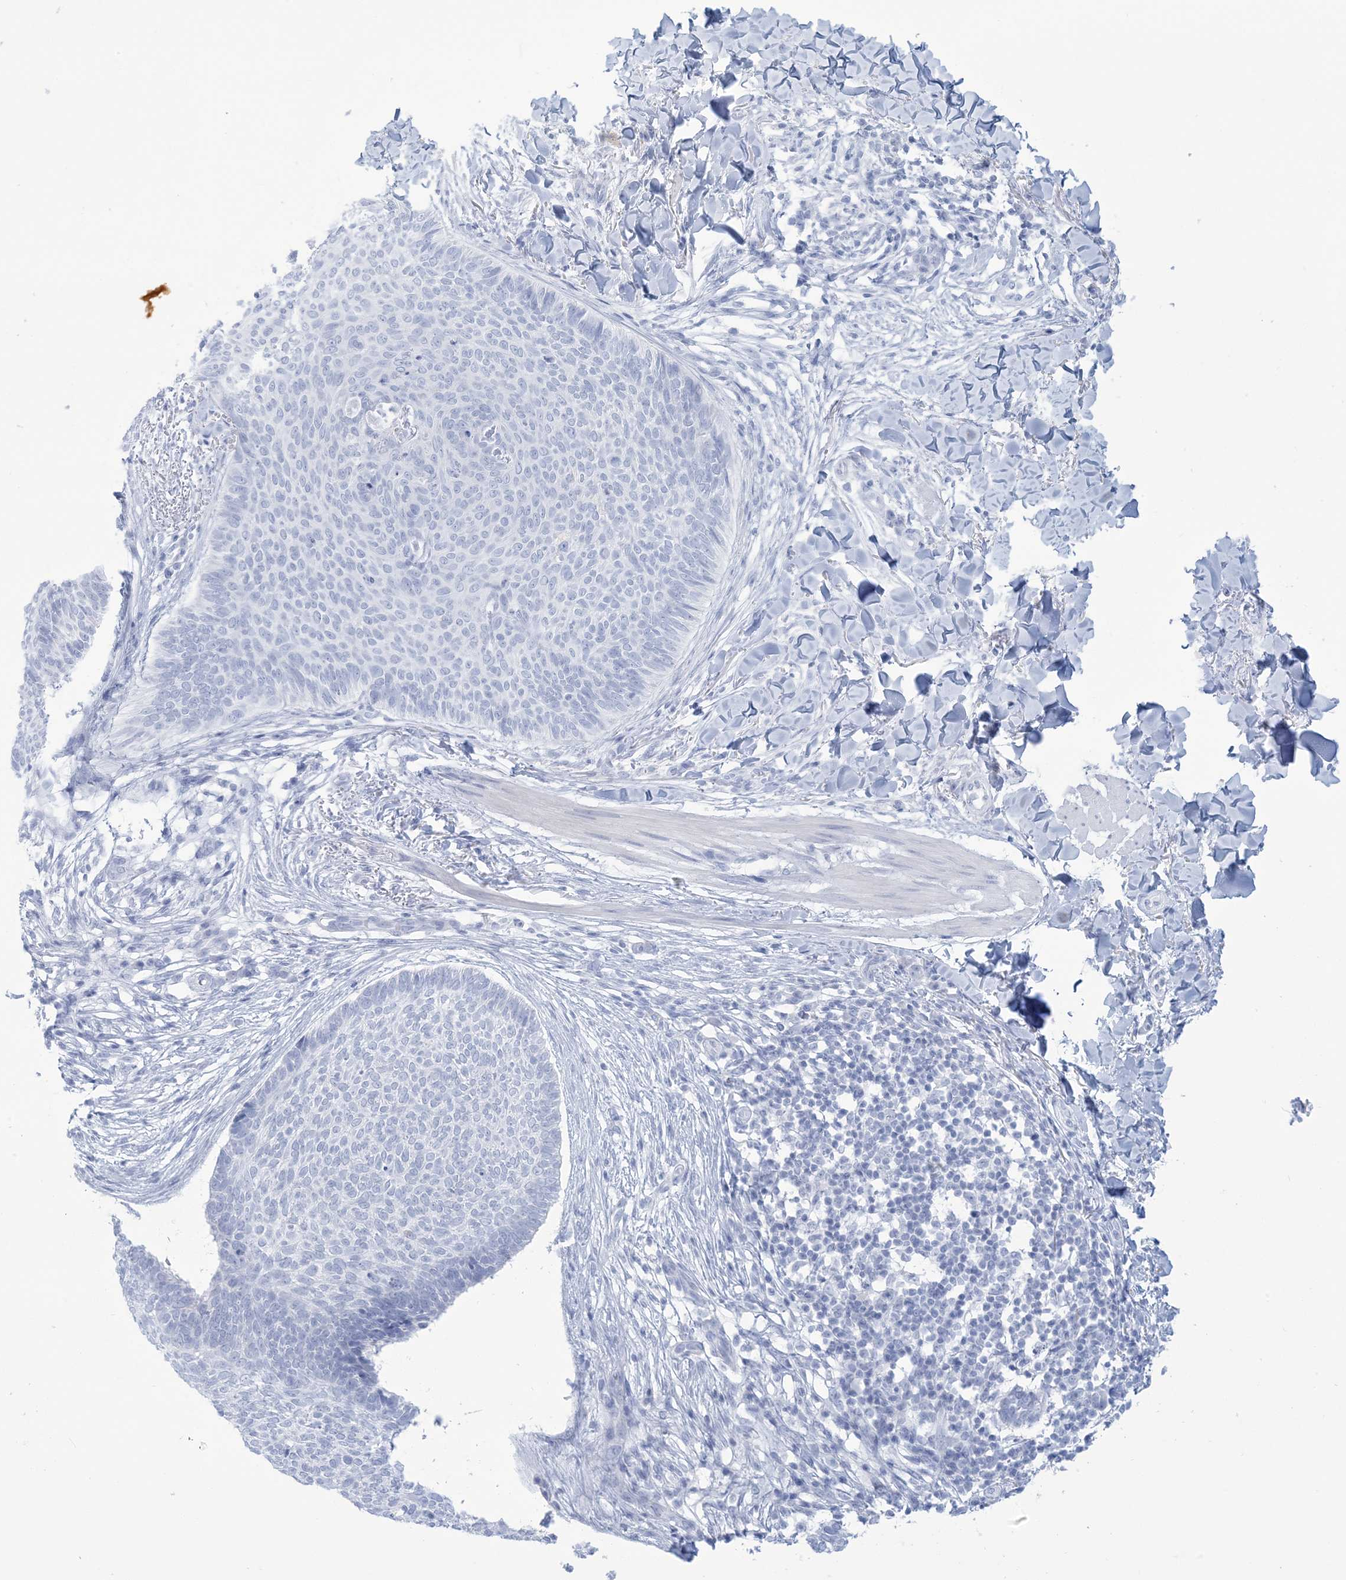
{"staining": {"intensity": "negative", "quantity": "none", "location": "none"}, "tissue": "skin cancer", "cell_type": "Tumor cells", "image_type": "cancer", "snomed": [{"axis": "morphology", "description": "Normal tissue, NOS"}, {"axis": "morphology", "description": "Basal cell carcinoma"}, {"axis": "topography", "description": "Skin"}], "caption": "Protein analysis of skin basal cell carcinoma reveals no significant staining in tumor cells.", "gene": "AGXT", "patient": {"sex": "male", "age": 50}}